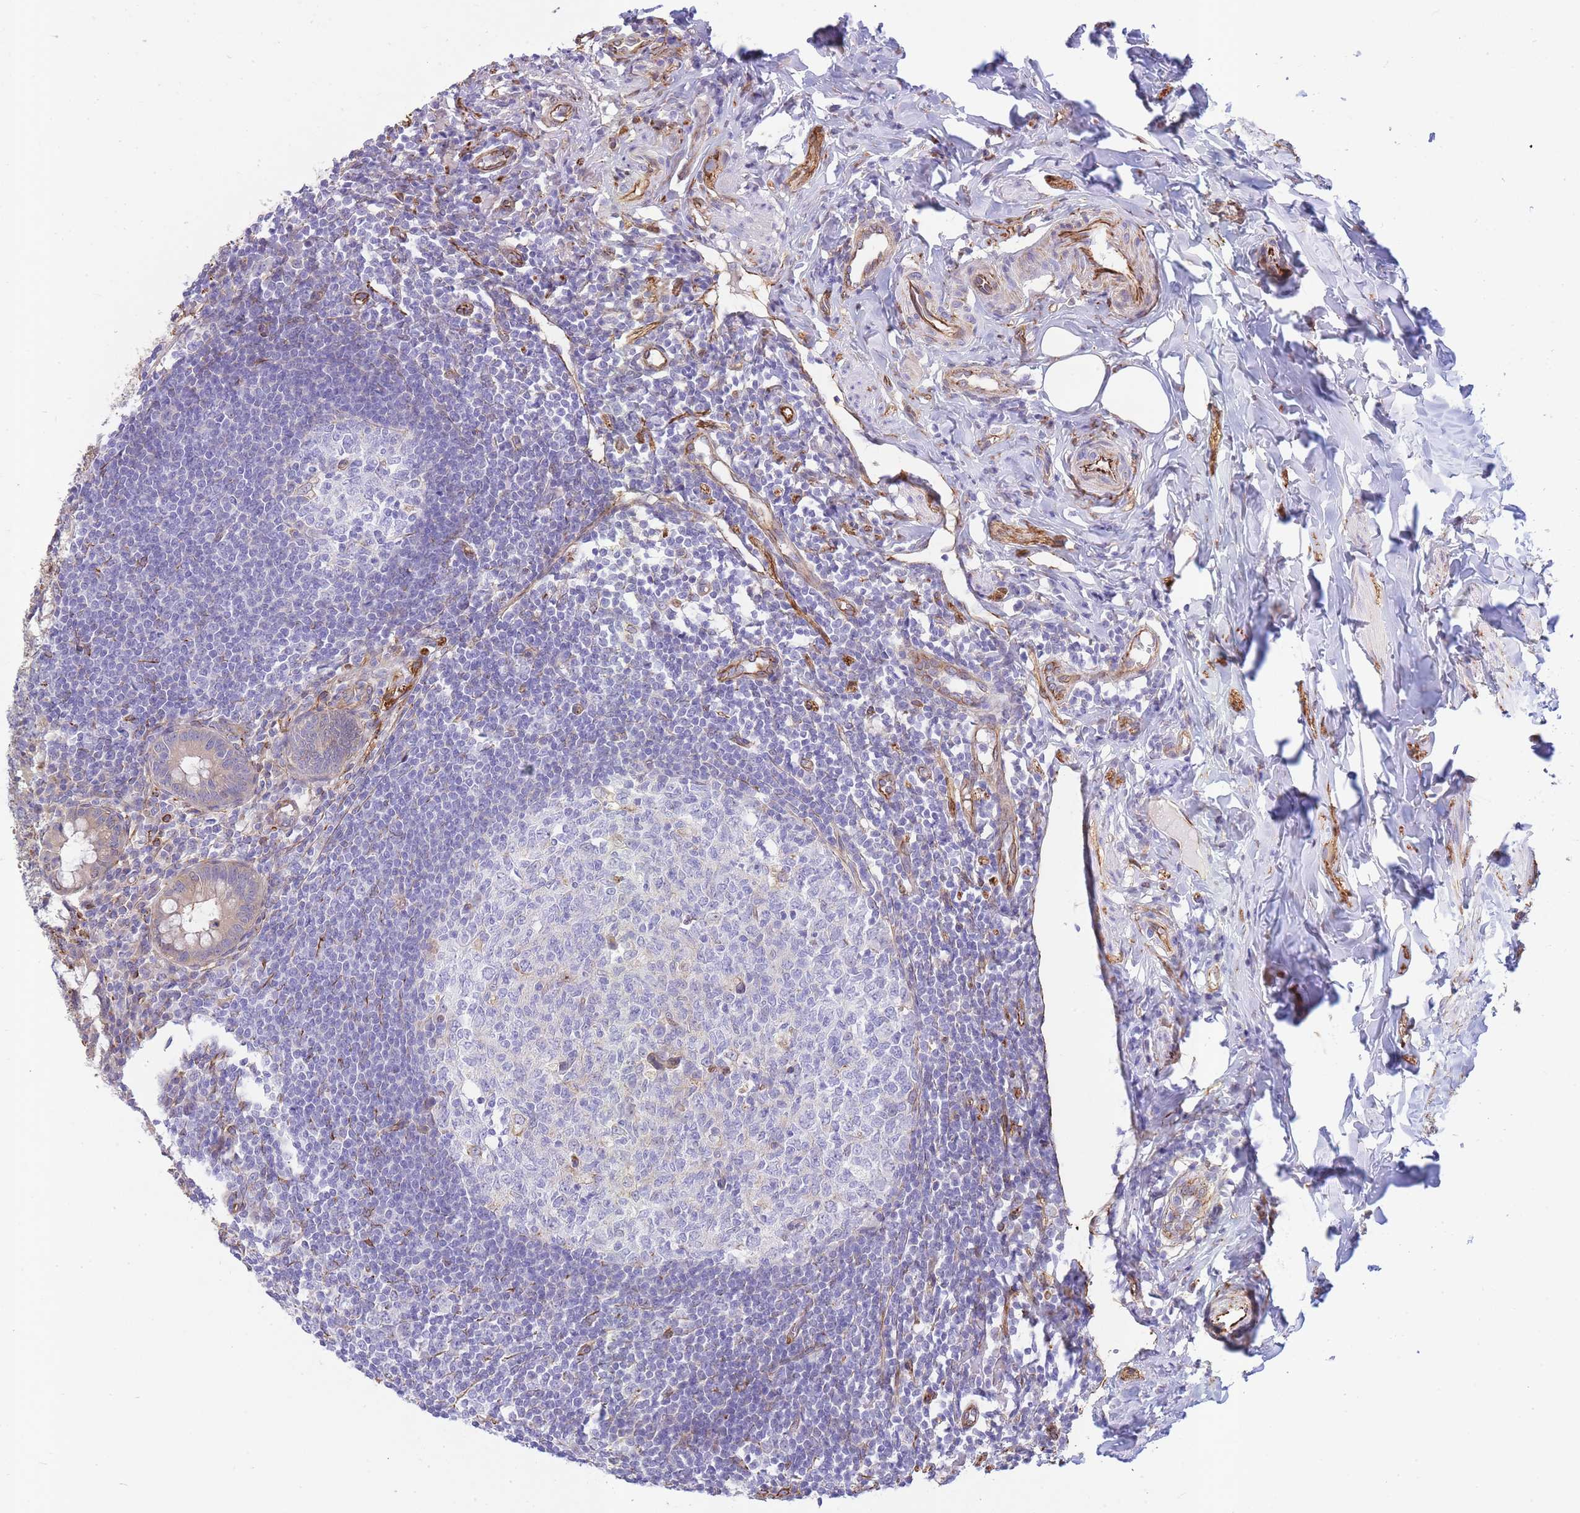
{"staining": {"intensity": "weak", "quantity": "25%-75%", "location": "cytoplasmic/membranous"}, "tissue": "appendix", "cell_type": "Glandular cells", "image_type": "normal", "snomed": [{"axis": "morphology", "description": "Normal tissue, NOS"}, {"axis": "topography", "description": "Appendix"}], "caption": "Immunohistochemical staining of unremarkable human appendix demonstrates weak cytoplasmic/membranous protein staining in approximately 25%-75% of glandular cells.", "gene": "ECPAS", "patient": {"sex": "female", "age": 33}}